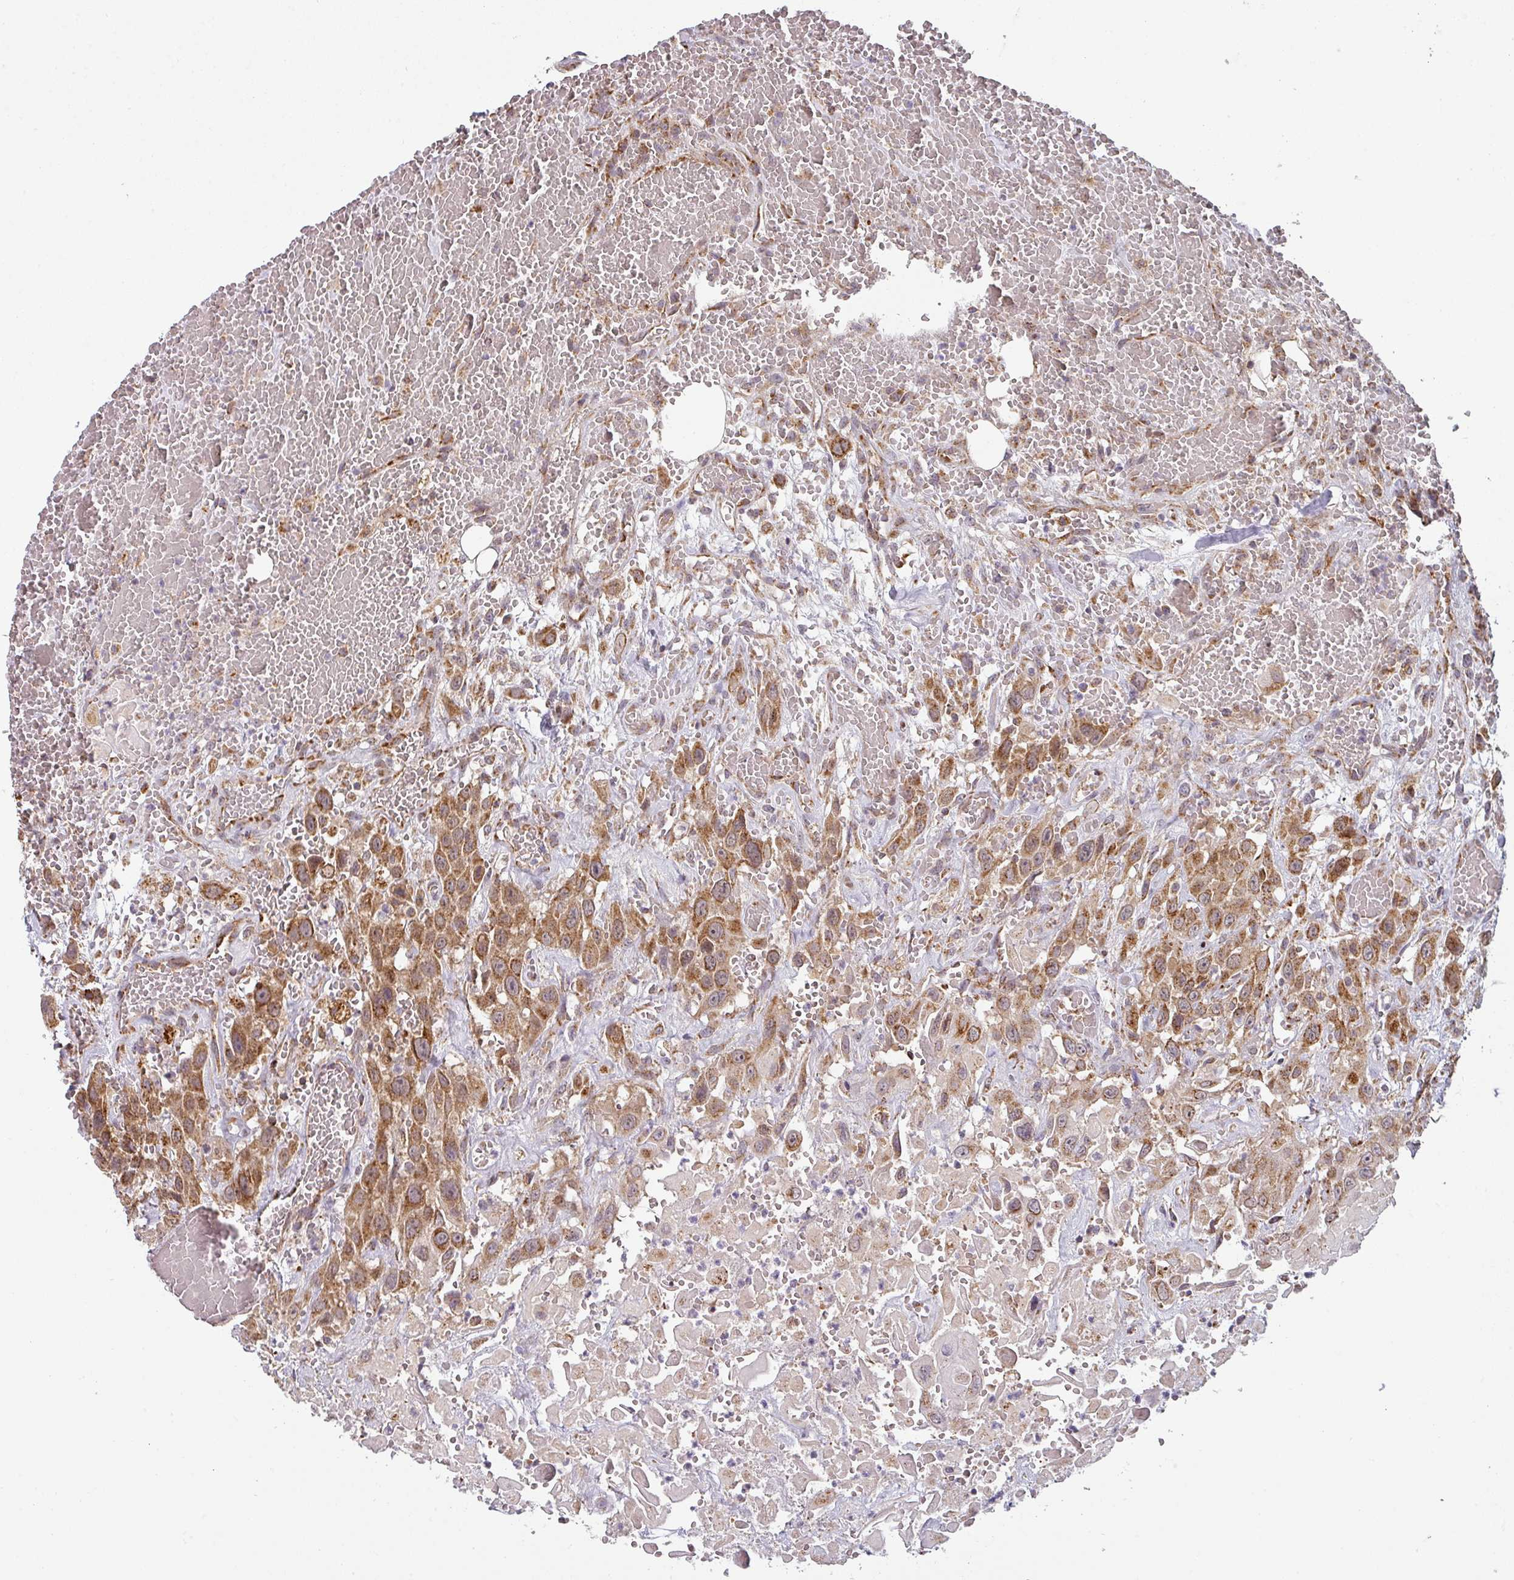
{"staining": {"intensity": "strong", "quantity": ">75%", "location": "cytoplasmic/membranous"}, "tissue": "head and neck cancer", "cell_type": "Tumor cells", "image_type": "cancer", "snomed": [{"axis": "morphology", "description": "Squamous cell carcinoma, NOS"}, {"axis": "topography", "description": "Head-Neck"}], "caption": "Immunohistochemical staining of human head and neck cancer (squamous cell carcinoma) displays high levels of strong cytoplasmic/membranous protein positivity in approximately >75% of tumor cells. (DAB (3,3'-diaminobenzidine) = brown stain, brightfield microscopy at high magnification).", "gene": "MRPS16", "patient": {"sex": "male", "age": 81}}